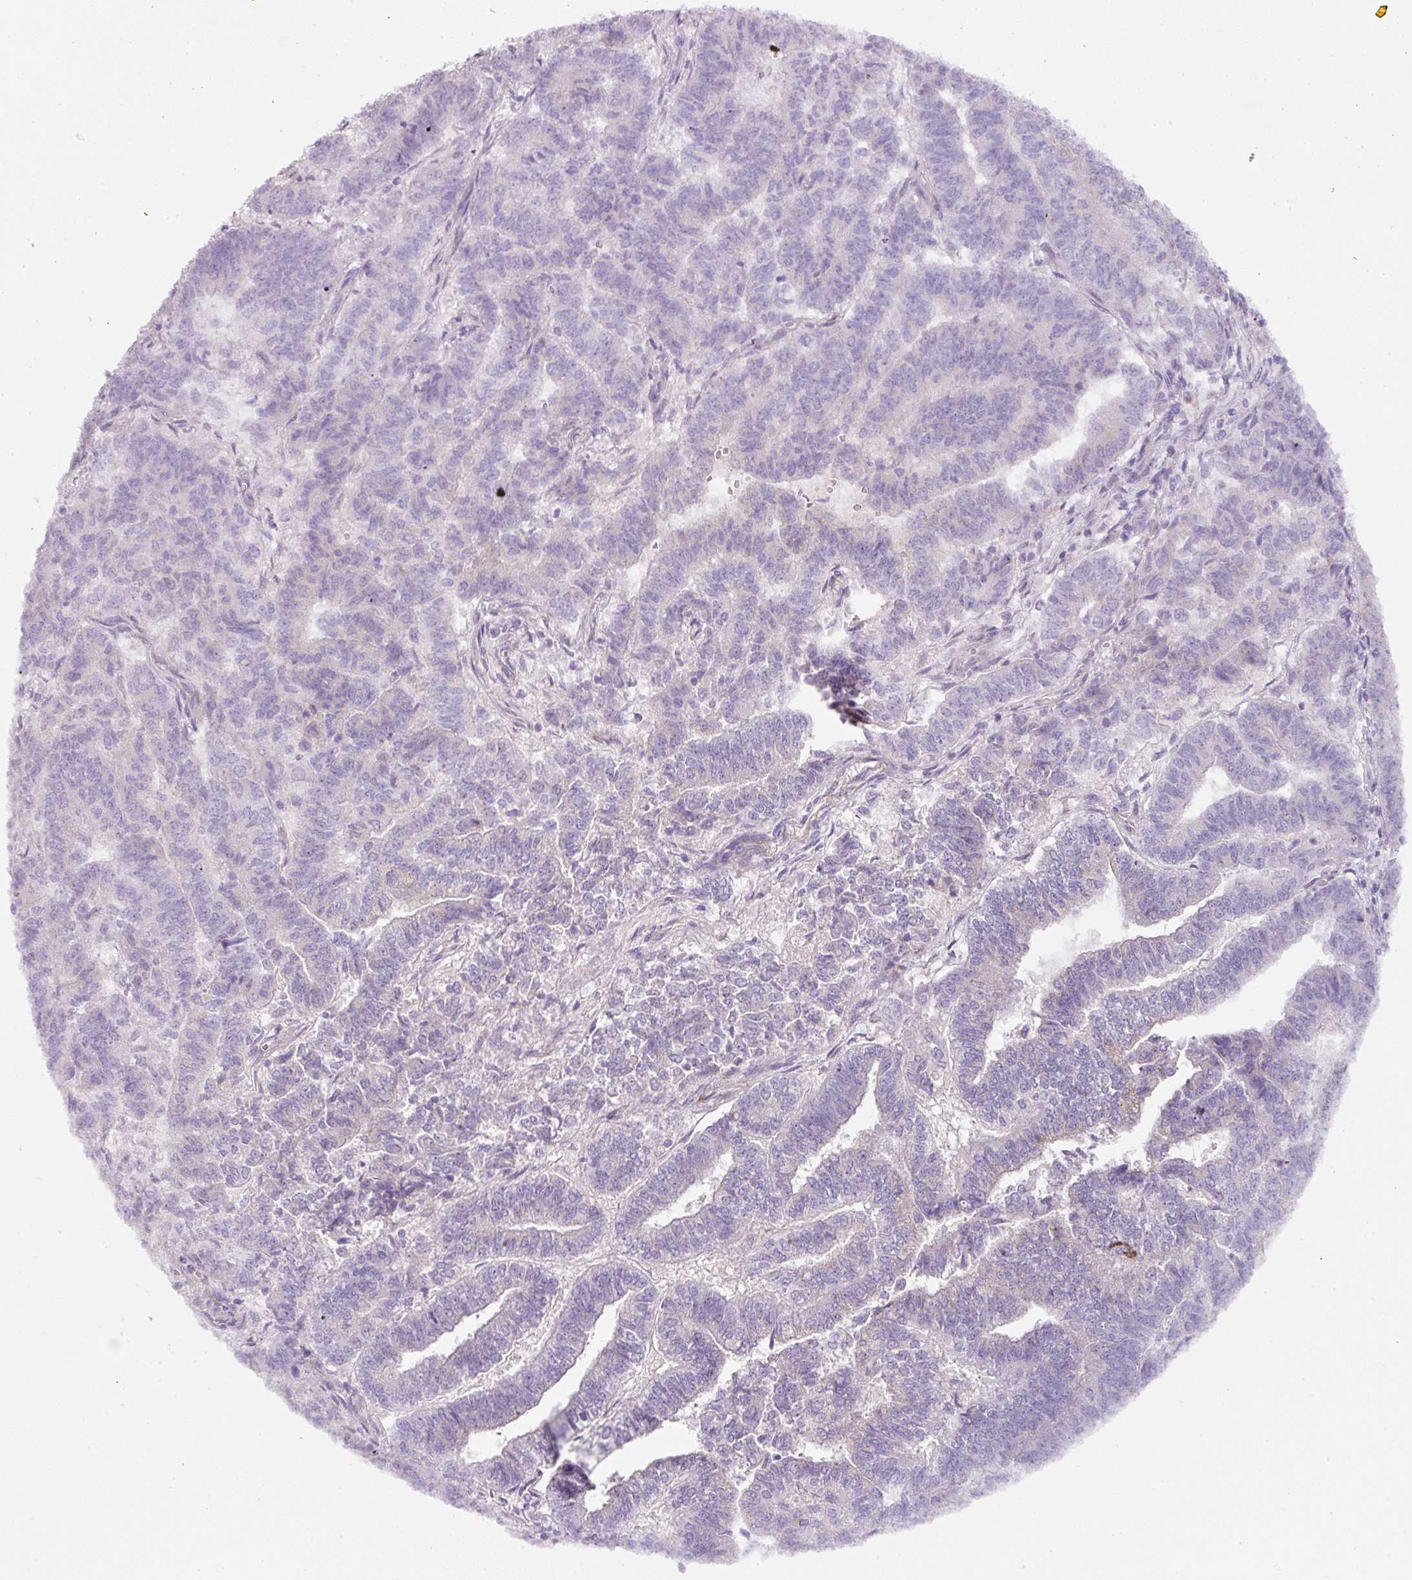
{"staining": {"intensity": "negative", "quantity": "none", "location": "none"}, "tissue": "endometrial cancer", "cell_type": "Tumor cells", "image_type": "cancer", "snomed": [{"axis": "morphology", "description": "Adenocarcinoma, NOS"}, {"axis": "topography", "description": "Endometrium"}], "caption": "IHC of endometrial cancer (adenocarcinoma) reveals no expression in tumor cells.", "gene": "NBPF11", "patient": {"sex": "female", "age": 72}}